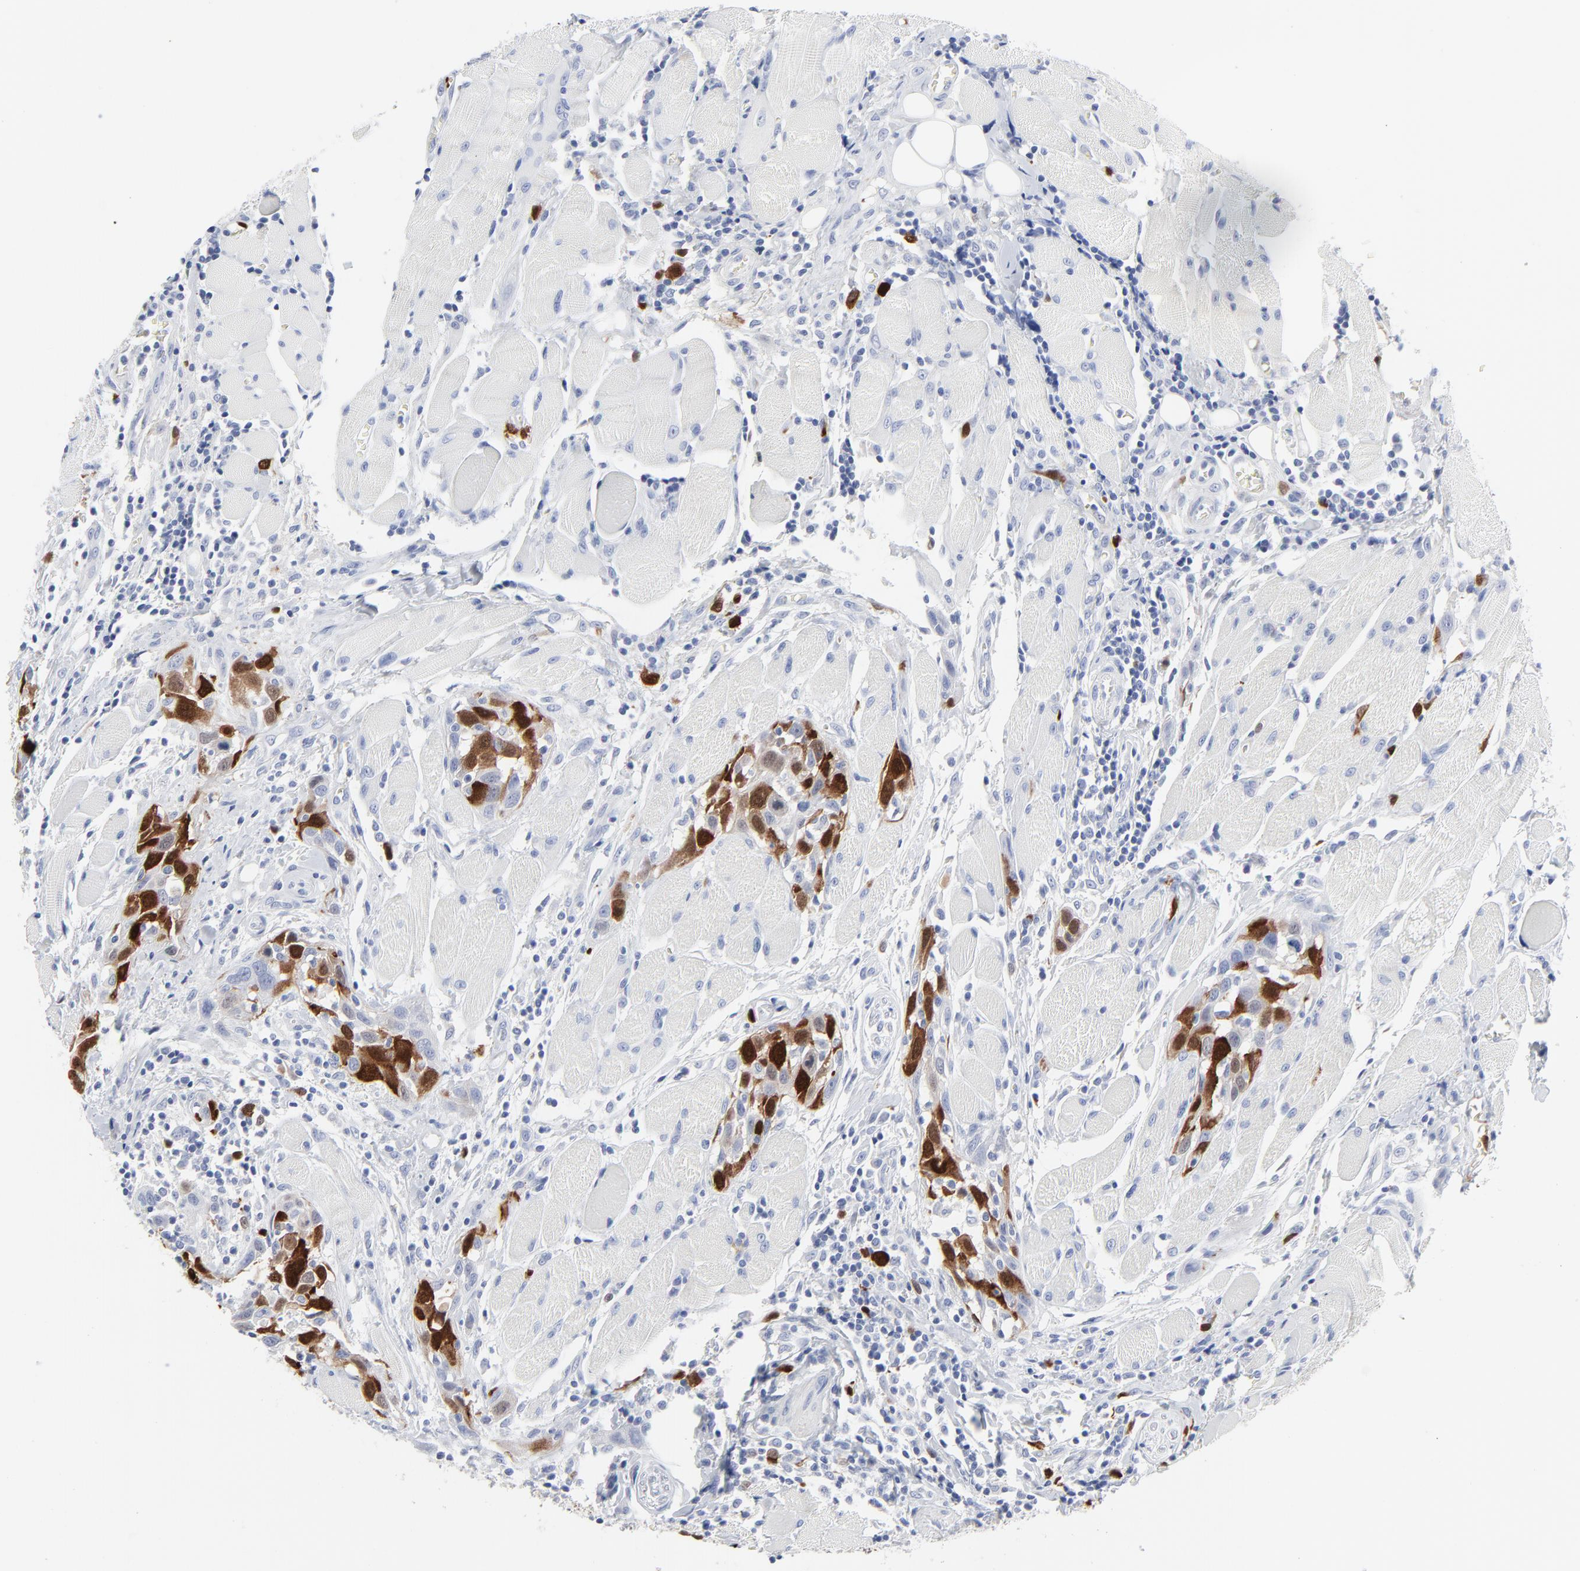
{"staining": {"intensity": "moderate", "quantity": ">75%", "location": "cytoplasmic/membranous,nuclear"}, "tissue": "head and neck cancer", "cell_type": "Tumor cells", "image_type": "cancer", "snomed": [{"axis": "morphology", "description": "Squamous cell carcinoma, NOS"}, {"axis": "topography", "description": "Oral tissue"}, {"axis": "topography", "description": "Head-Neck"}], "caption": "Immunohistochemical staining of human head and neck cancer reveals medium levels of moderate cytoplasmic/membranous and nuclear protein positivity in approximately >75% of tumor cells.", "gene": "CDK1", "patient": {"sex": "female", "age": 50}}